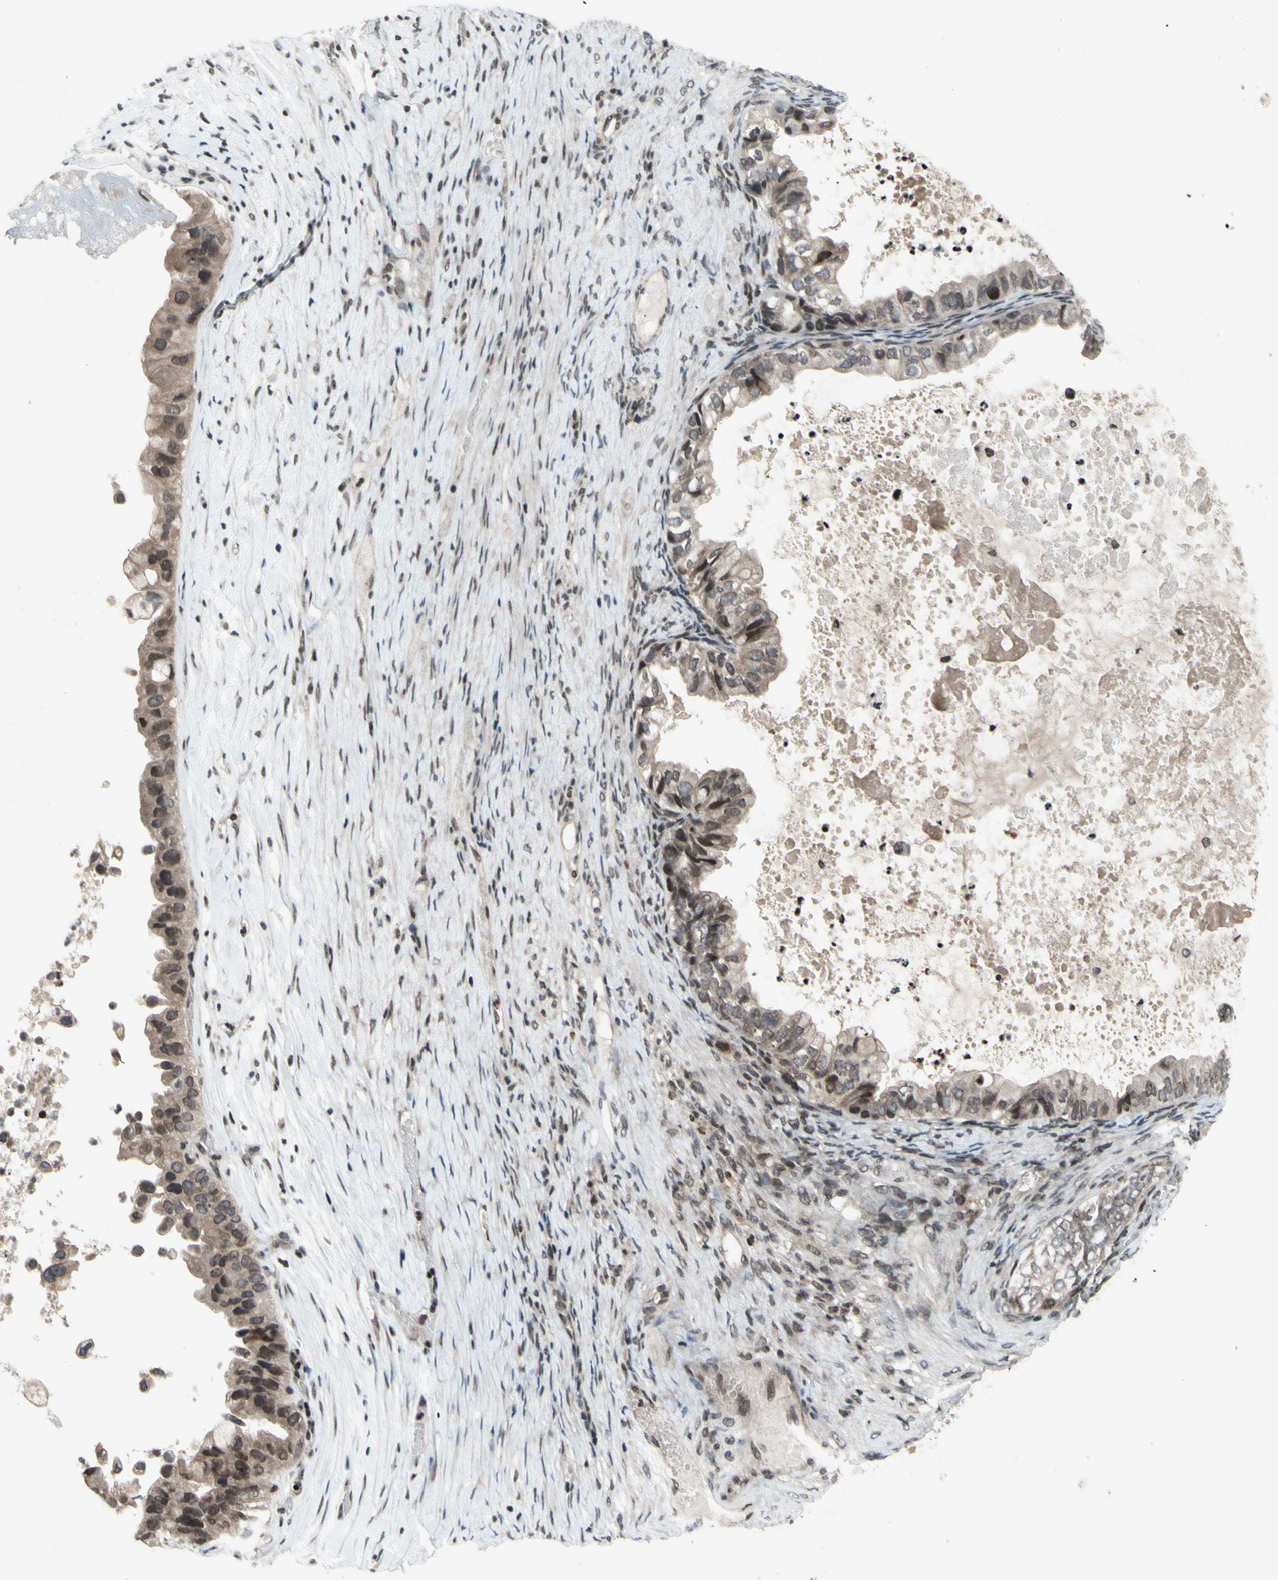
{"staining": {"intensity": "weak", "quantity": "25%-75%", "location": "cytoplasmic/membranous,nuclear"}, "tissue": "ovarian cancer", "cell_type": "Tumor cells", "image_type": "cancer", "snomed": [{"axis": "morphology", "description": "Cystadenocarcinoma, mucinous, NOS"}, {"axis": "topography", "description": "Ovary"}], "caption": "Protein staining of ovarian cancer (mucinous cystadenocarcinoma) tissue demonstrates weak cytoplasmic/membranous and nuclear expression in about 25%-75% of tumor cells.", "gene": "XPO1", "patient": {"sex": "female", "age": 80}}